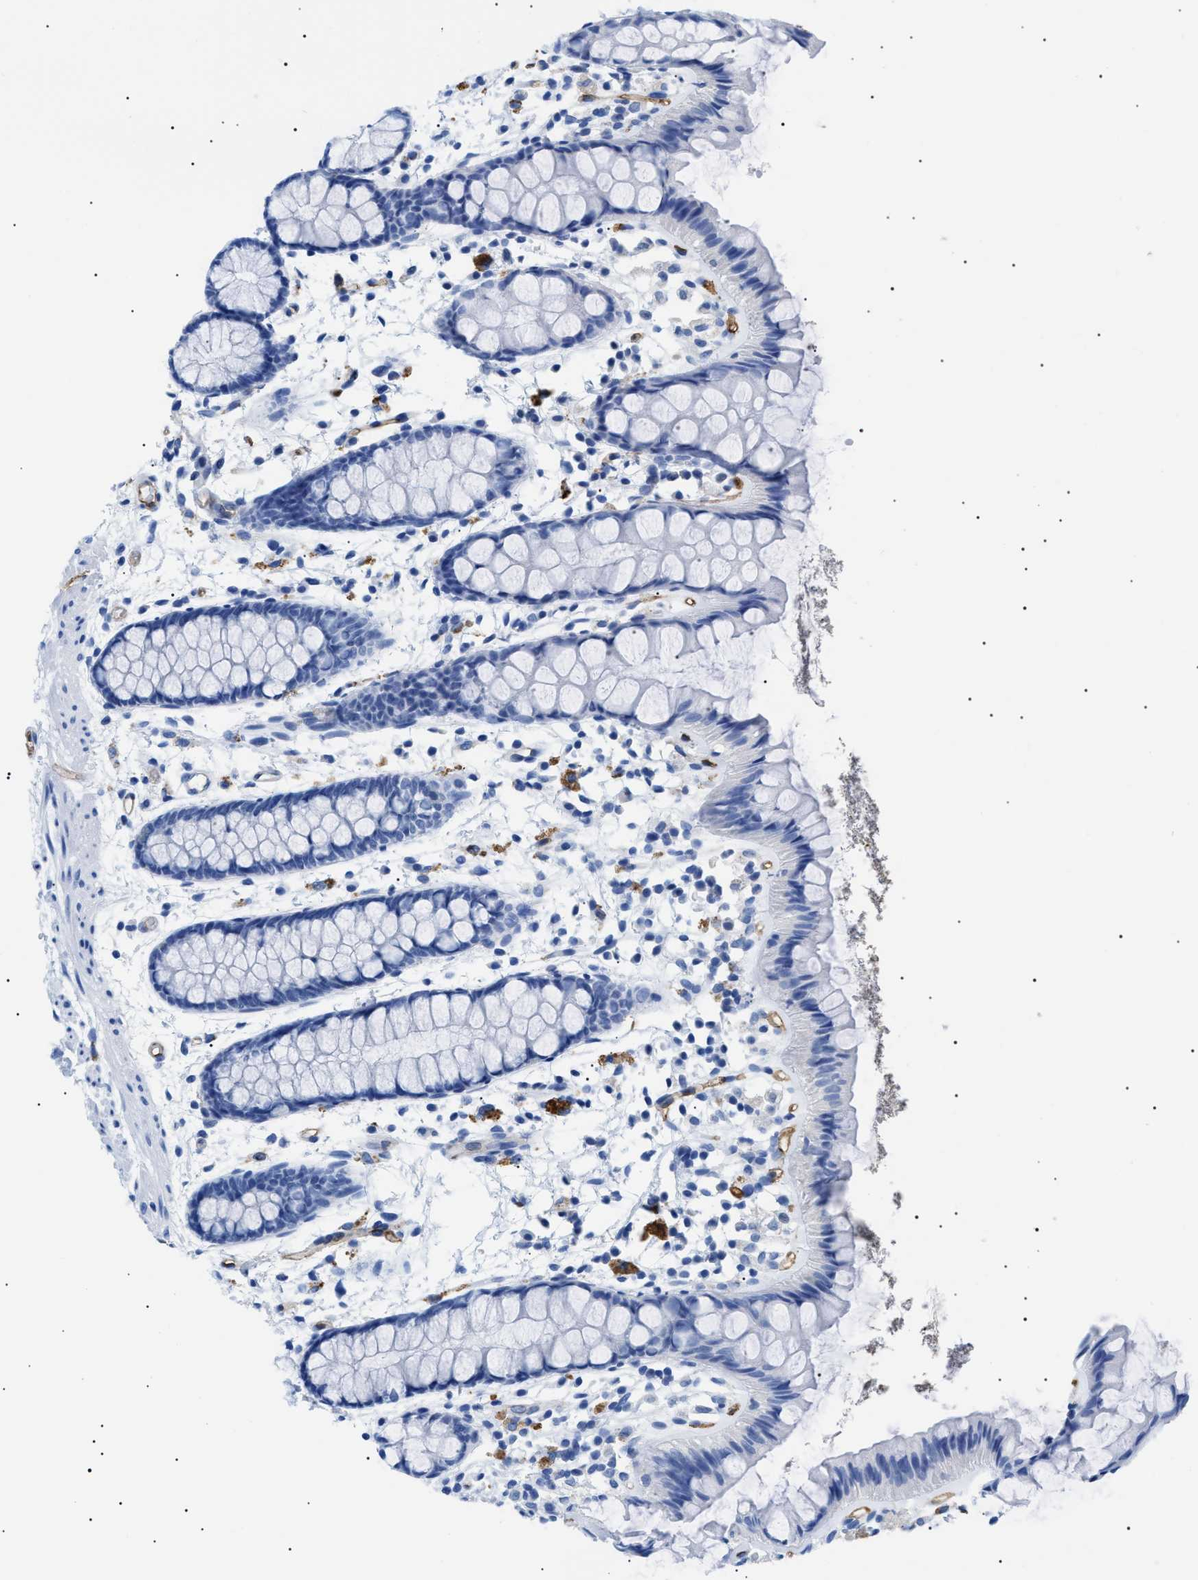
{"staining": {"intensity": "negative", "quantity": "none", "location": "none"}, "tissue": "rectum", "cell_type": "Glandular cells", "image_type": "normal", "snomed": [{"axis": "morphology", "description": "Normal tissue, NOS"}, {"axis": "topography", "description": "Rectum"}], "caption": "A high-resolution image shows immunohistochemistry staining of normal rectum, which demonstrates no significant expression in glandular cells.", "gene": "PODXL", "patient": {"sex": "female", "age": 66}}